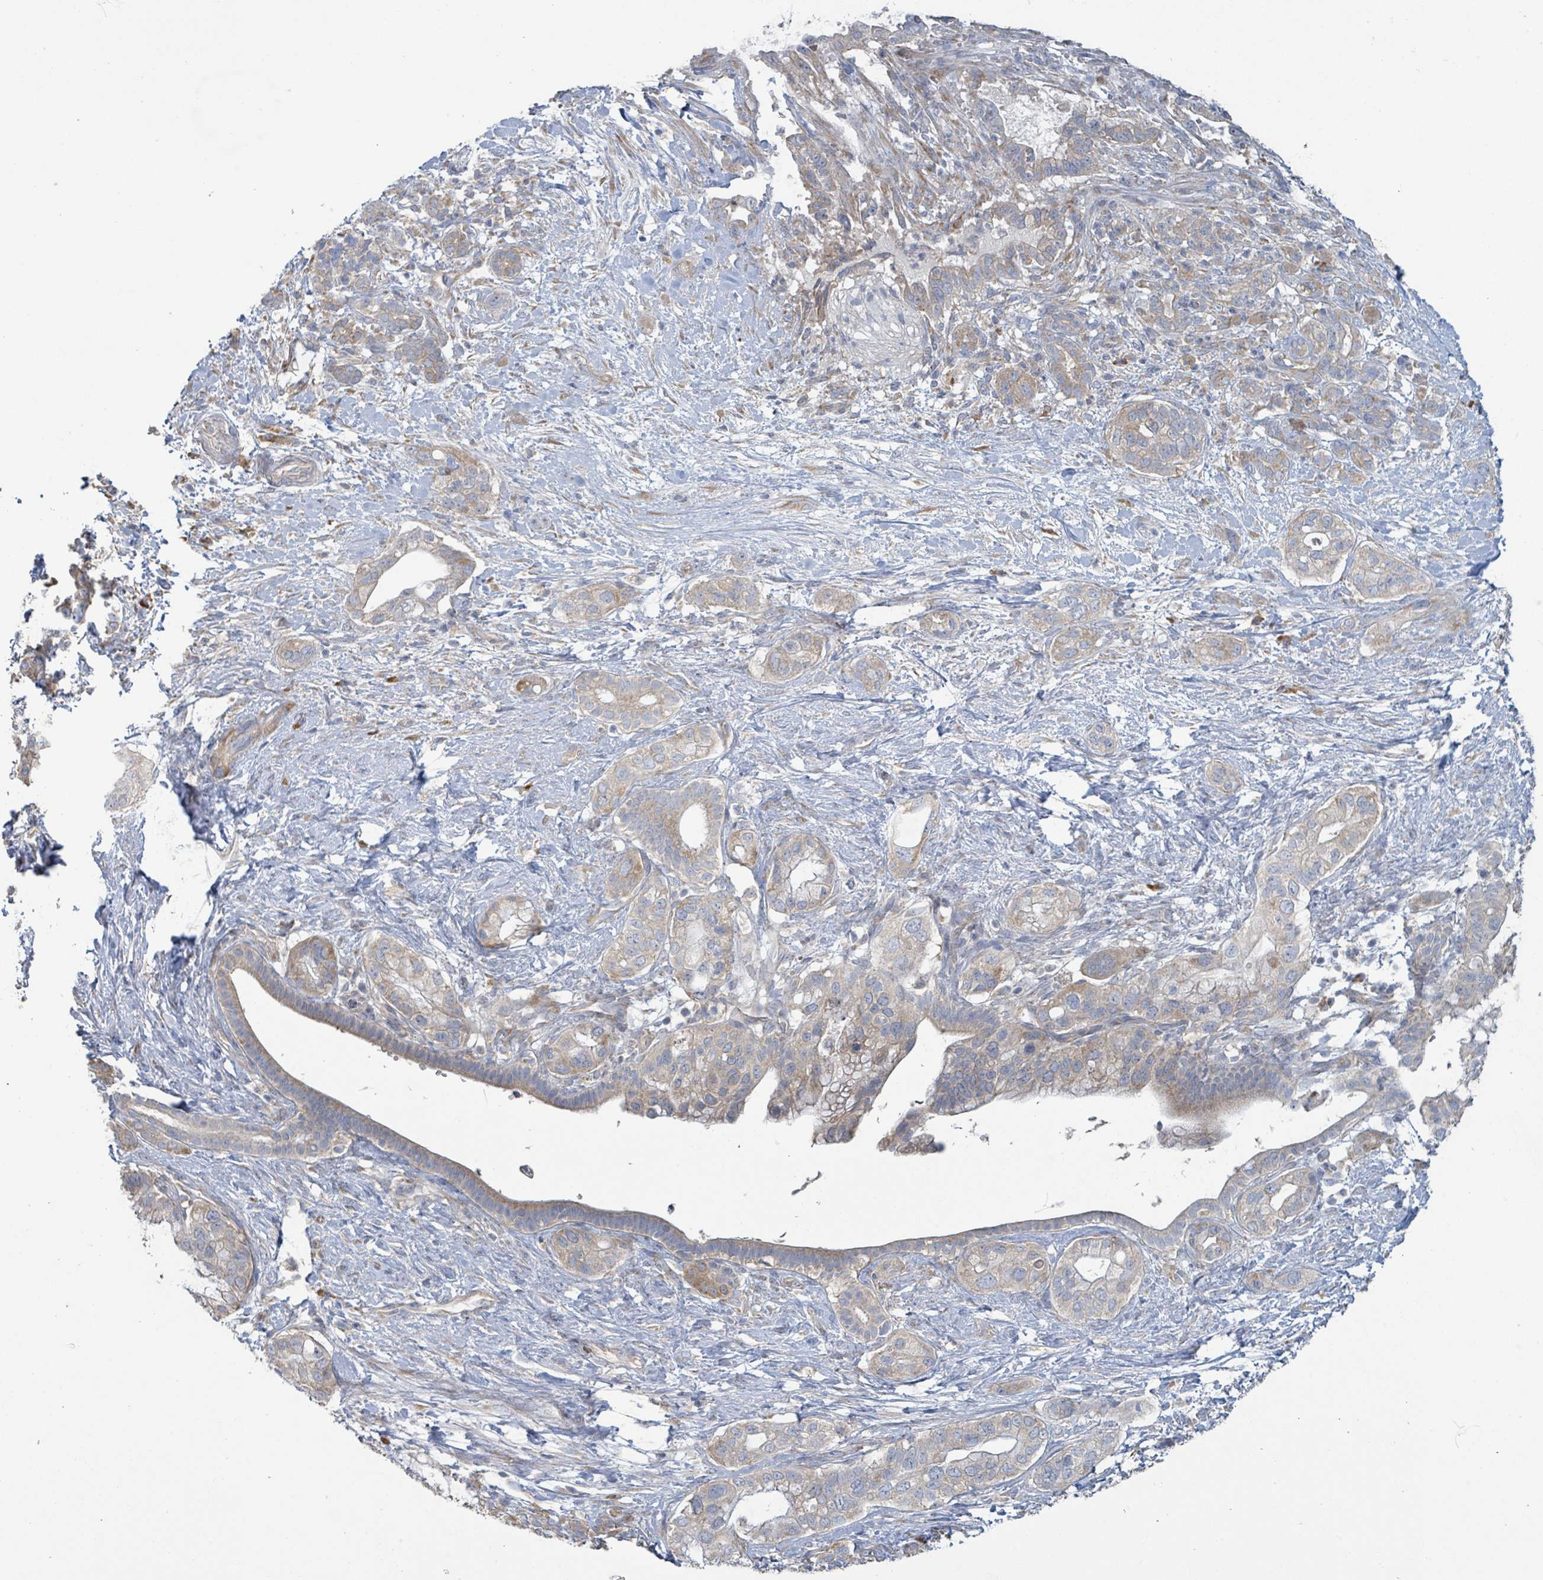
{"staining": {"intensity": "weak", "quantity": ">75%", "location": "cytoplasmic/membranous"}, "tissue": "pancreatic cancer", "cell_type": "Tumor cells", "image_type": "cancer", "snomed": [{"axis": "morphology", "description": "Adenocarcinoma, NOS"}, {"axis": "topography", "description": "Pancreas"}], "caption": "Immunohistochemistry of human adenocarcinoma (pancreatic) displays low levels of weak cytoplasmic/membranous staining in about >75% of tumor cells.", "gene": "RPL32", "patient": {"sex": "male", "age": 44}}